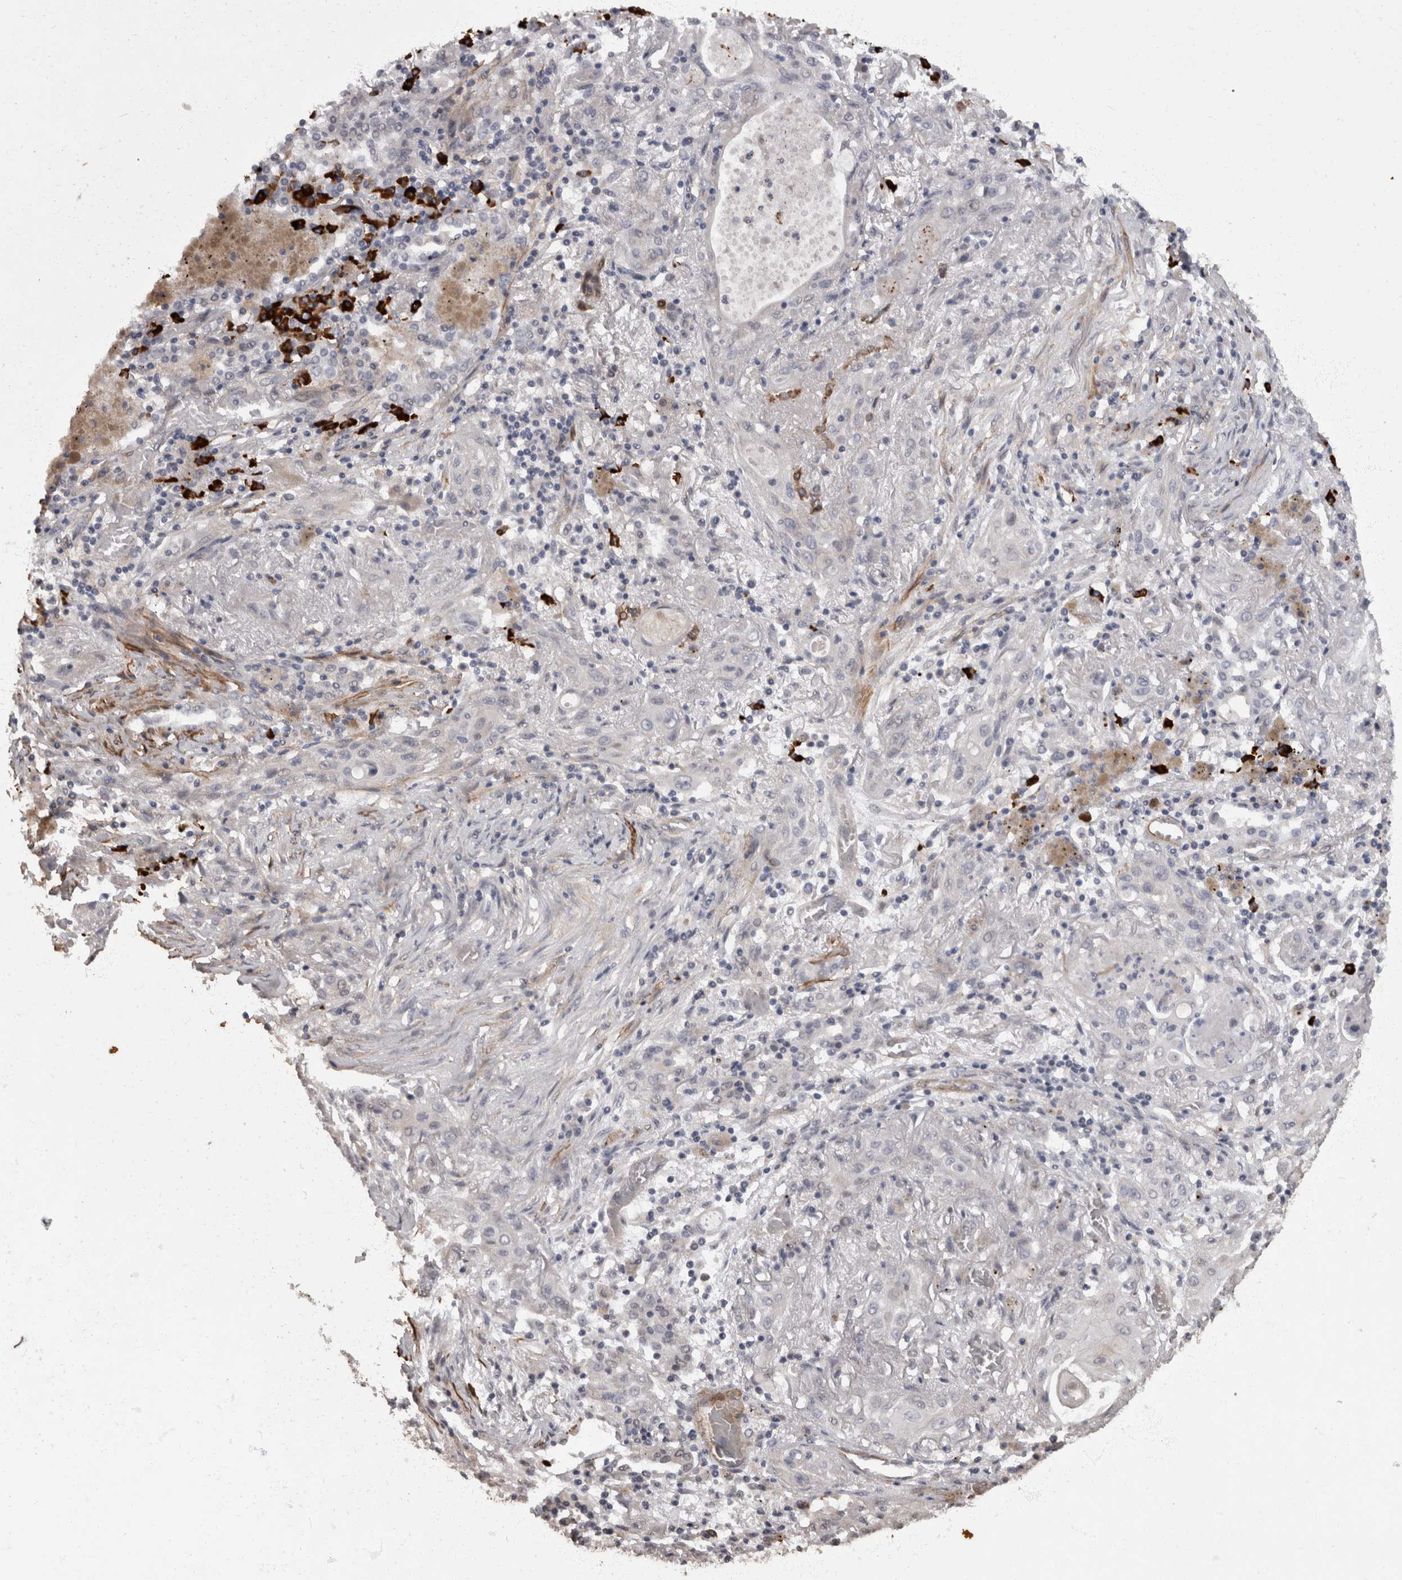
{"staining": {"intensity": "negative", "quantity": "none", "location": "none"}, "tissue": "lung cancer", "cell_type": "Tumor cells", "image_type": "cancer", "snomed": [{"axis": "morphology", "description": "Squamous cell carcinoma, NOS"}, {"axis": "topography", "description": "Lung"}], "caption": "DAB (3,3'-diaminobenzidine) immunohistochemical staining of squamous cell carcinoma (lung) reveals no significant staining in tumor cells.", "gene": "MASTL", "patient": {"sex": "female", "age": 47}}